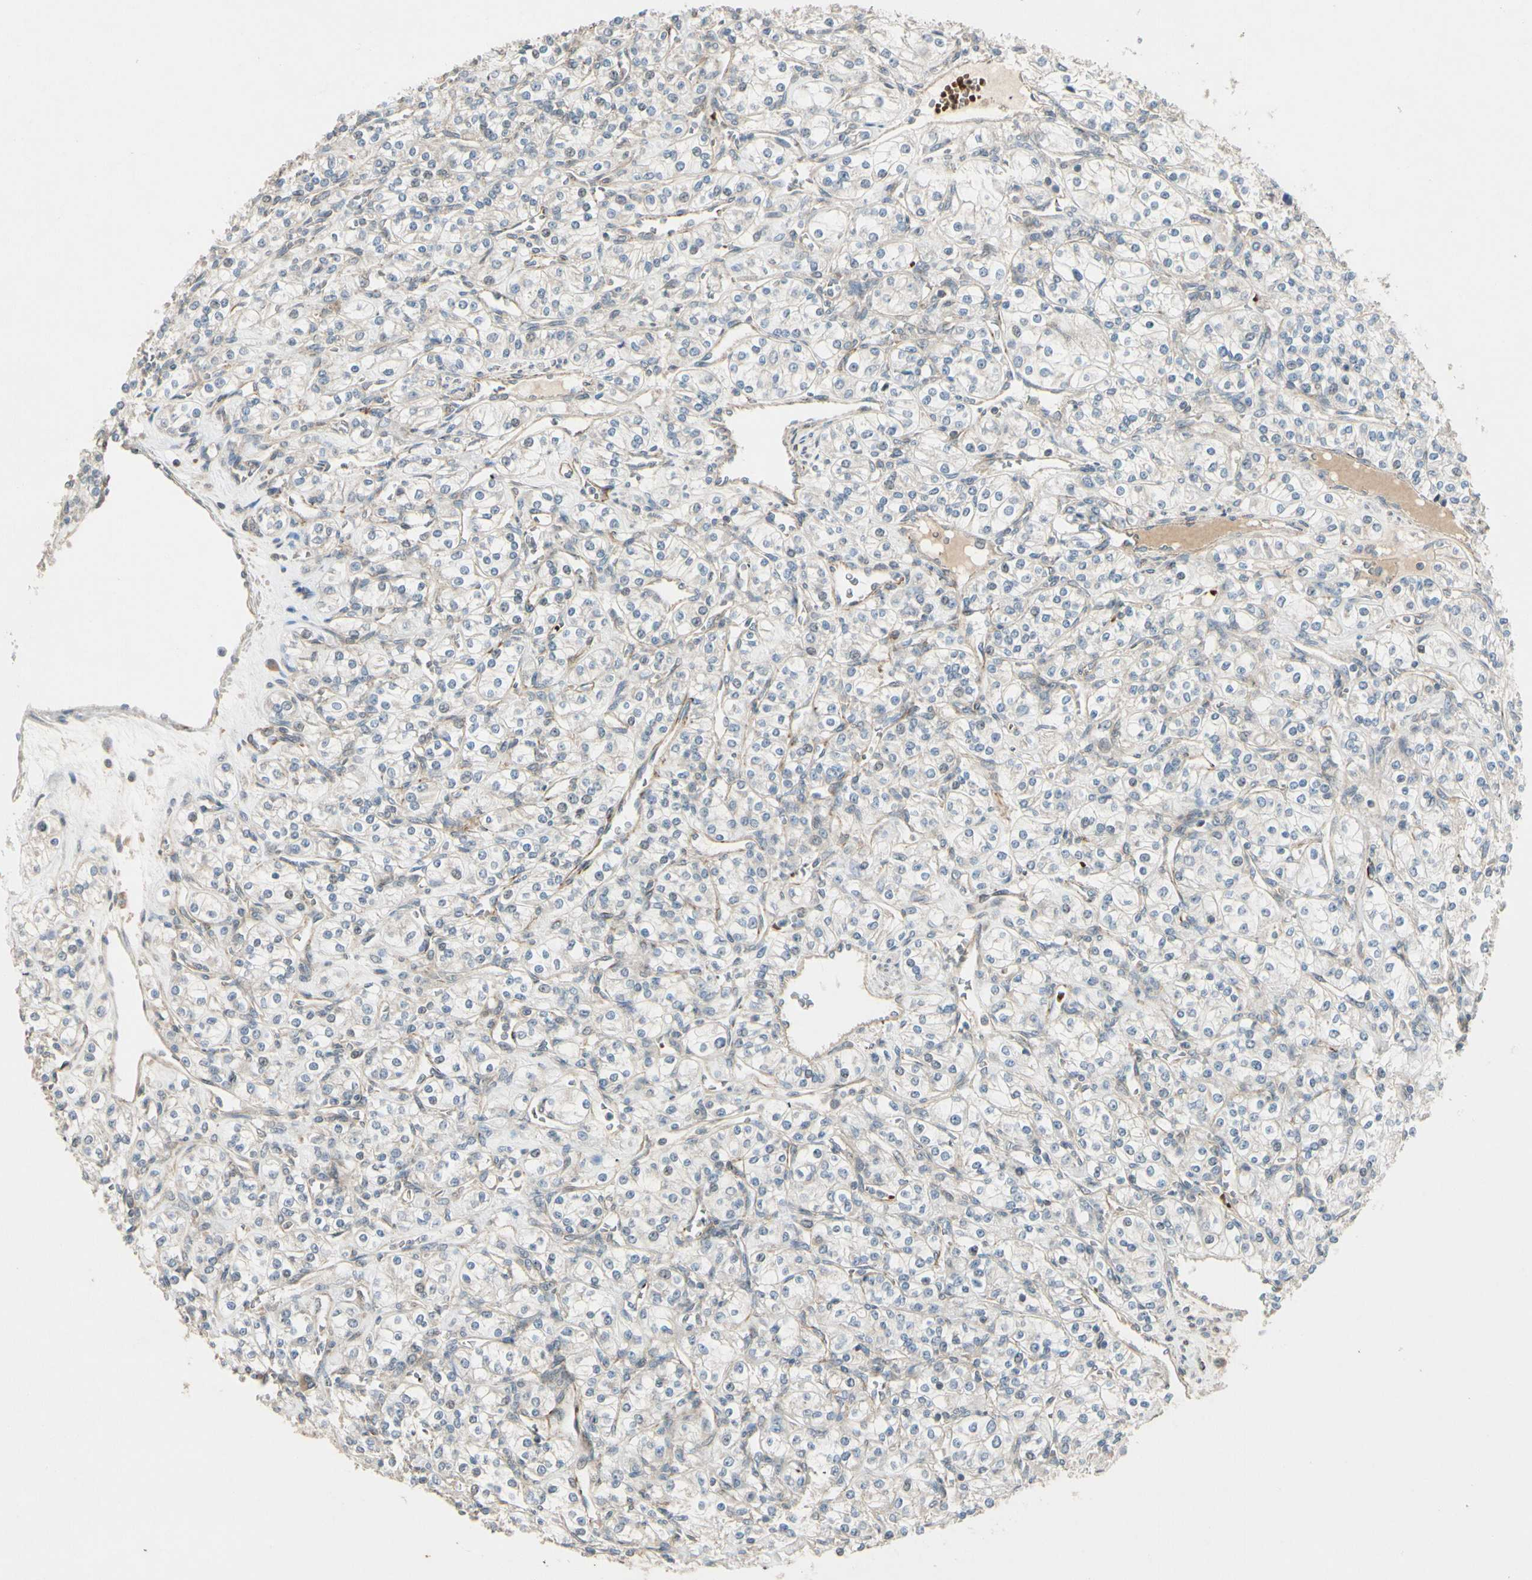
{"staining": {"intensity": "negative", "quantity": "none", "location": "none"}, "tissue": "renal cancer", "cell_type": "Tumor cells", "image_type": "cancer", "snomed": [{"axis": "morphology", "description": "Adenocarcinoma, NOS"}, {"axis": "topography", "description": "Kidney"}], "caption": "IHC histopathology image of neoplastic tissue: adenocarcinoma (renal) stained with DAB (3,3'-diaminobenzidine) demonstrates no significant protein staining in tumor cells.", "gene": "PPP3CB", "patient": {"sex": "male", "age": 77}}